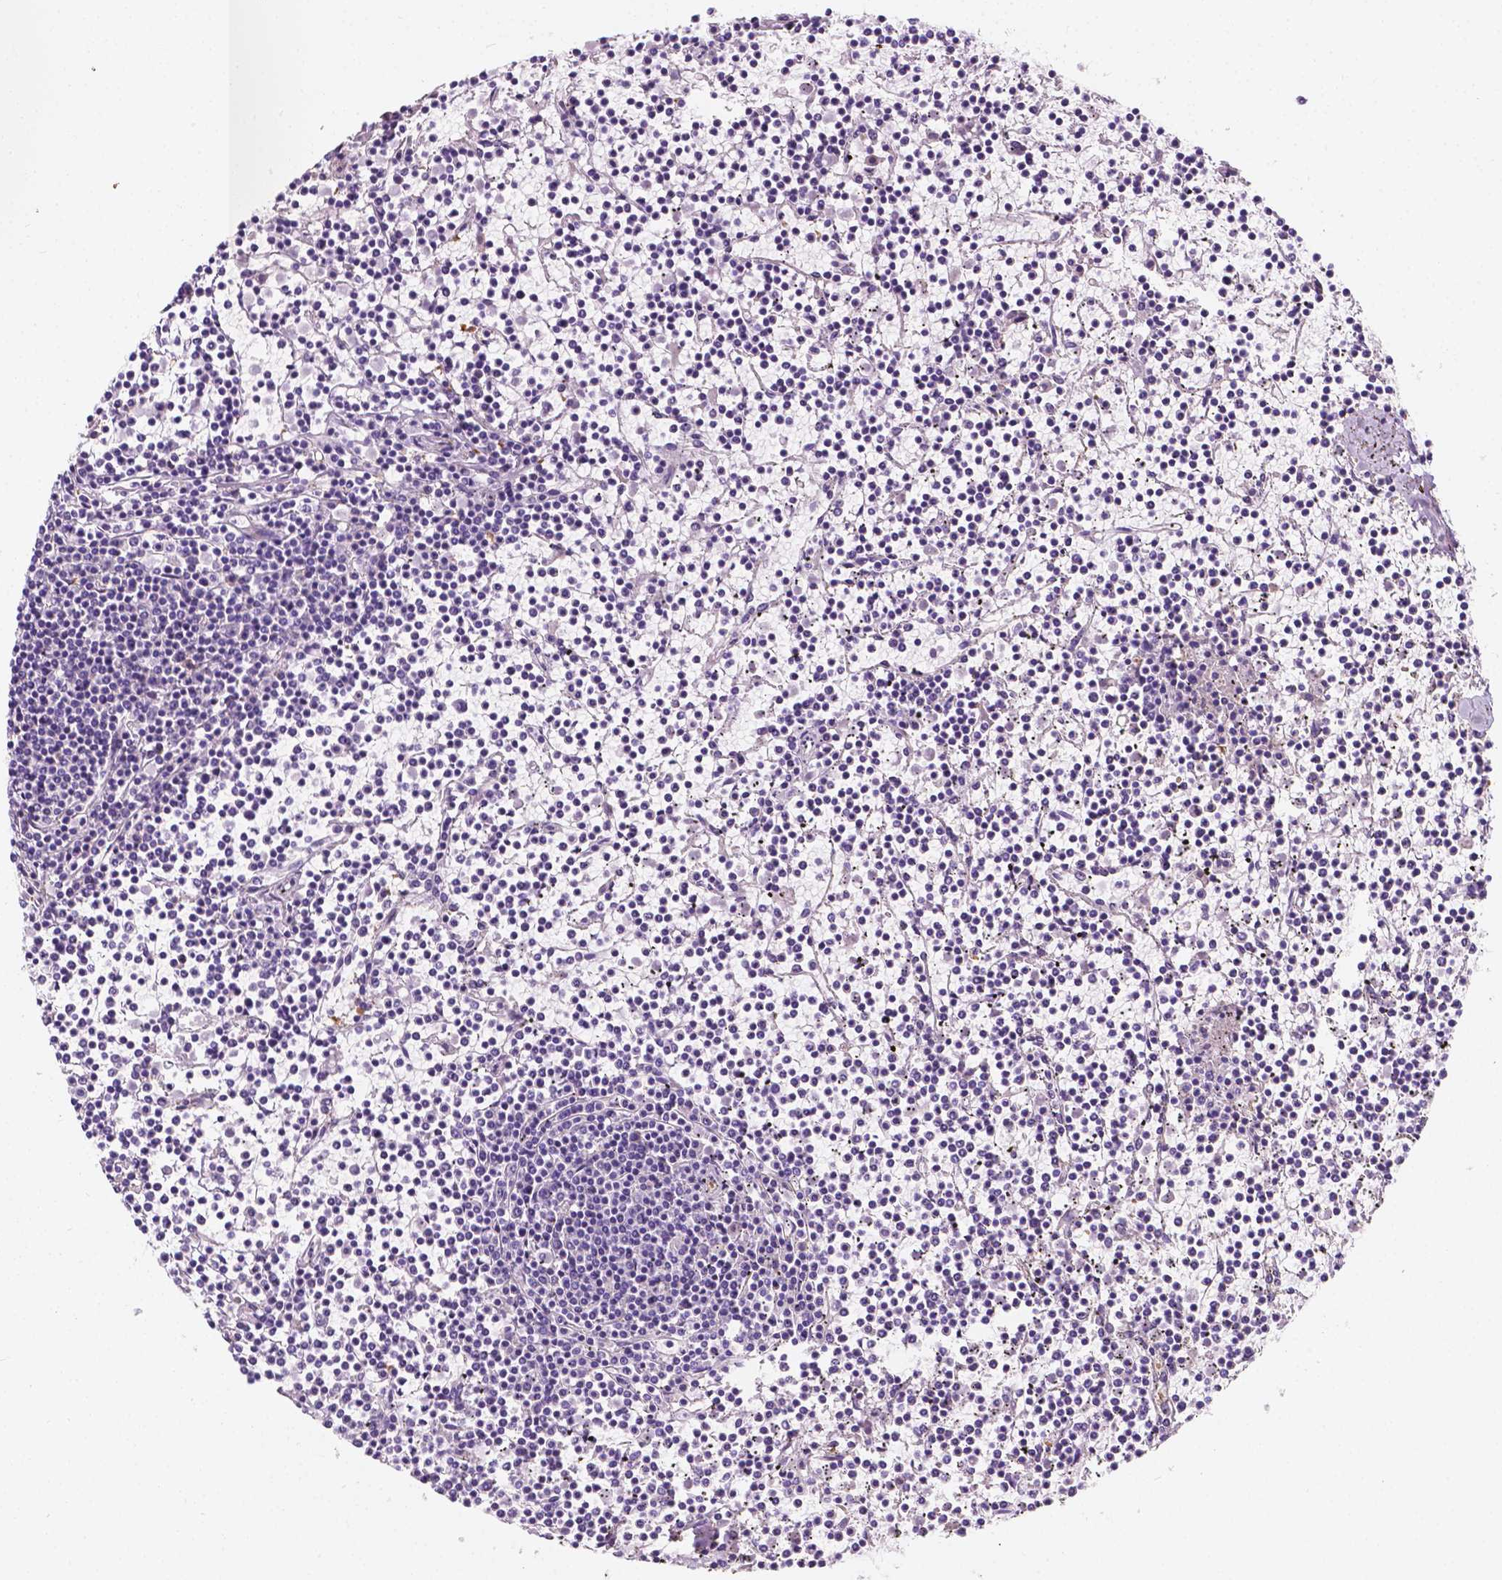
{"staining": {"intensity": "negative", "quantity": "none", "location": "none"}, "tissue": "lymphoma", "cell_type": "Tumor cells", "image_type": "cancer", "snomed": [{"axis": "morphology", "description": "Malignant lymphoma, non-Hodgkin's type, Low grade"}, {"axis": "topography", "description": "Spleen"}], "caption": "A high-resolution image shows immunohistochemistry (IHC) staining of low-grade malignant lymphoma, non-Hodgkin's type, which displays no significant expression in tumor cells.", "gene": "SIRT2", "patient": {"sex": "female", "age": 19}}